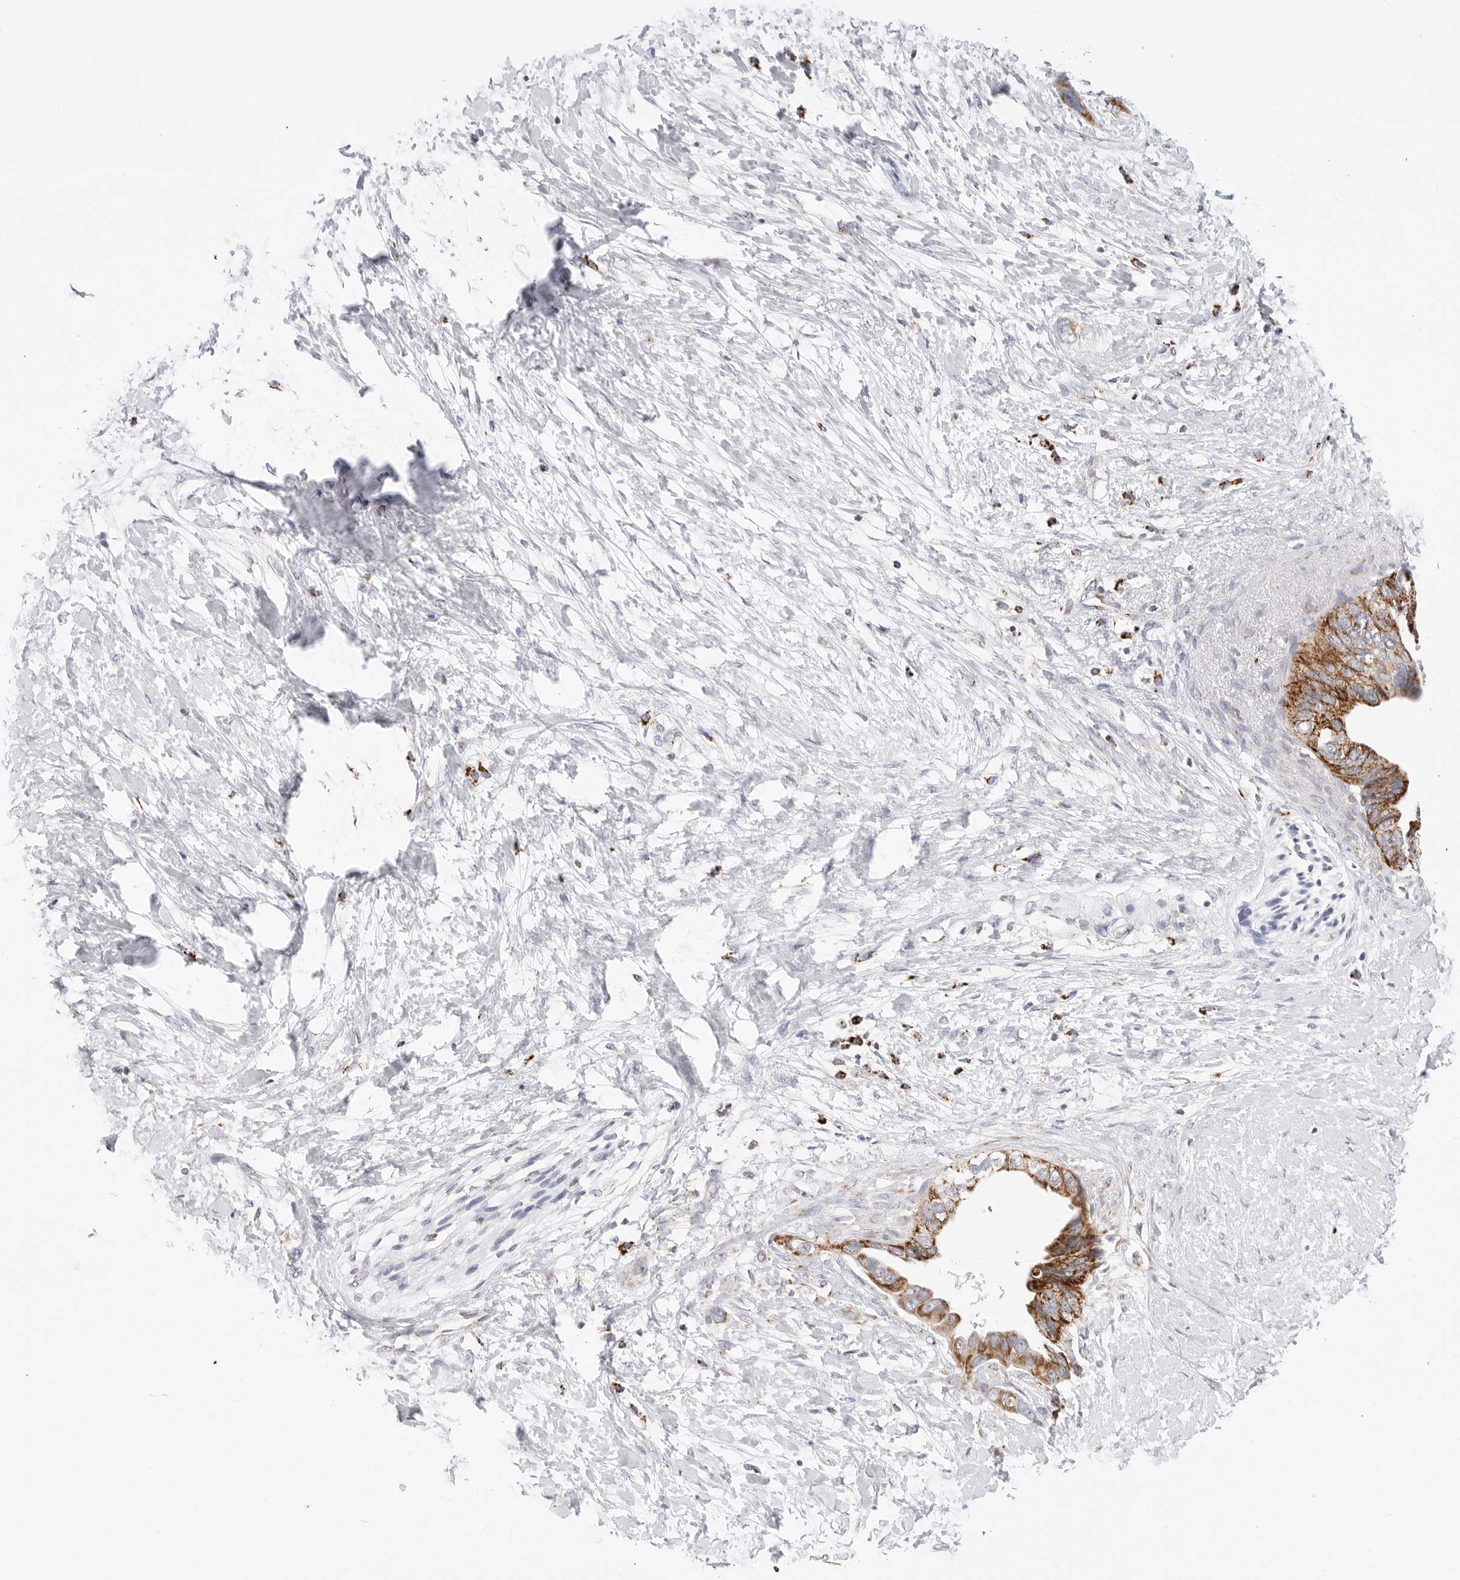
{"staining": {"intensity": "moderate", "quantity": ">75%", "location": "cytoplasmic/membranous"}, "tissue": "pancreatic cancer", "cell_type": "Tumor cells", "image_type": "cancer", "snomed": [{"axis": "morphology", "description": "Adenocarcinoma, NOS"}, {"axis": "topography", "description": "Pancreas"}], "caption": "Adenocarcinoma (pancreatic) tissue shows moderate cytoplasmic/membranous staining in approximately >75% of tumor cells, visualized by immunohistochemistry.", "gene": "ATP5IF1", "patient": {"sex": "female", "age": 56}}